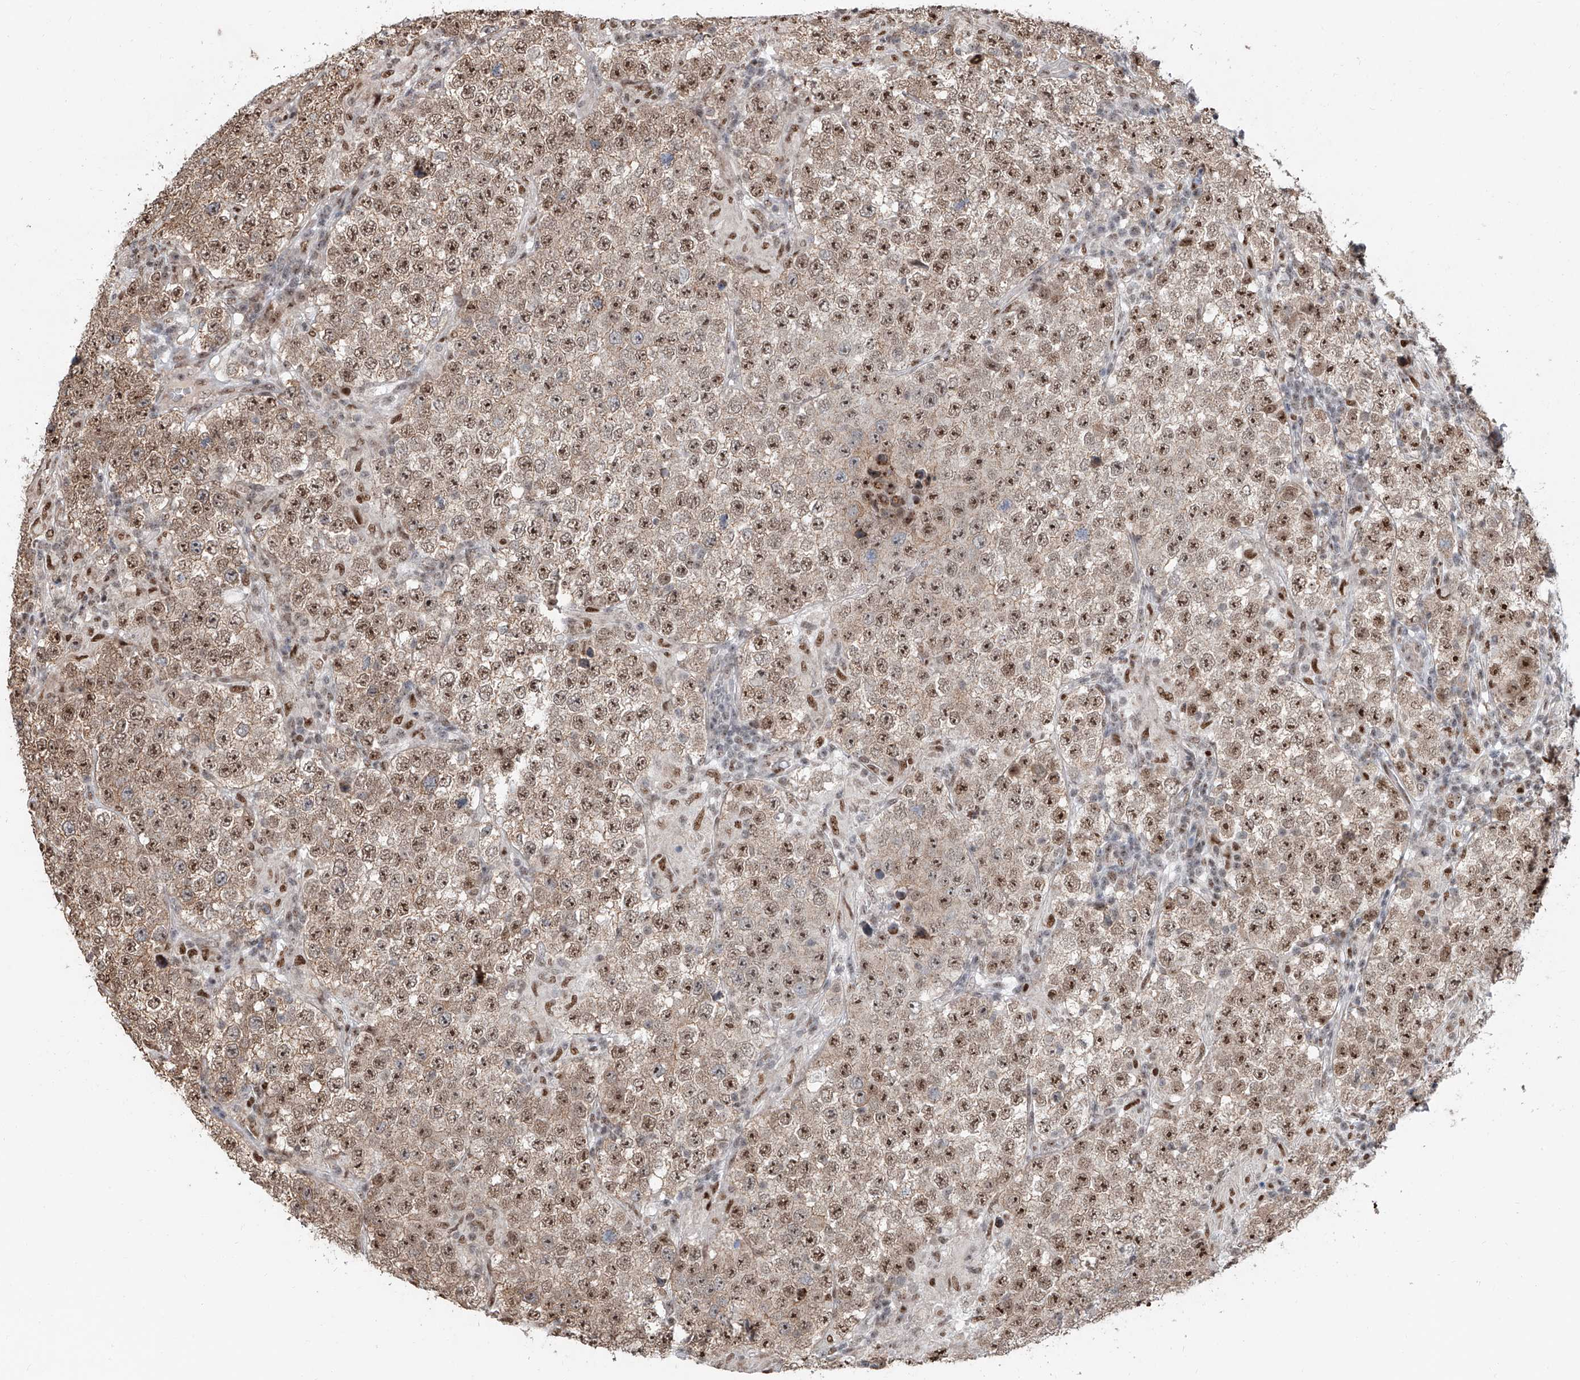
{"staining": {"intensity": "moderate", "quantity": ">75%", "location": "cytoplasmic/membranous,nuclear"}, "tissue": "testis cancer", "cell_type": "Tumor cells", "image_type": "cancer", "snomed": [{"axis": "morphology", "description": "Normal tissue, NOS"}, {"axis": "morphology", "description": "Urothelial carcinoma, High grade"}, {"axis": "morphology", "description": "Seminoma, NOS"}, {"axis": "morphology", "description": "Carcinoma, Embryonal, NOS"}, {"axis": "topography", "description": "Urinary bladder"}, {"axis": "topography", "description": "Testis"}], "caption": "Testis cancer (seminoma) stained with DAB immunohistochemistry displays medium levels of moderate cytoplasmic/membranous and nuclear staining in about >75% of tumor cells. (brown staining indicates protein expression, while blue staining denotes nuclei).", "gene": "SDE2", "patient": {"sex": "male", "age": 41}}